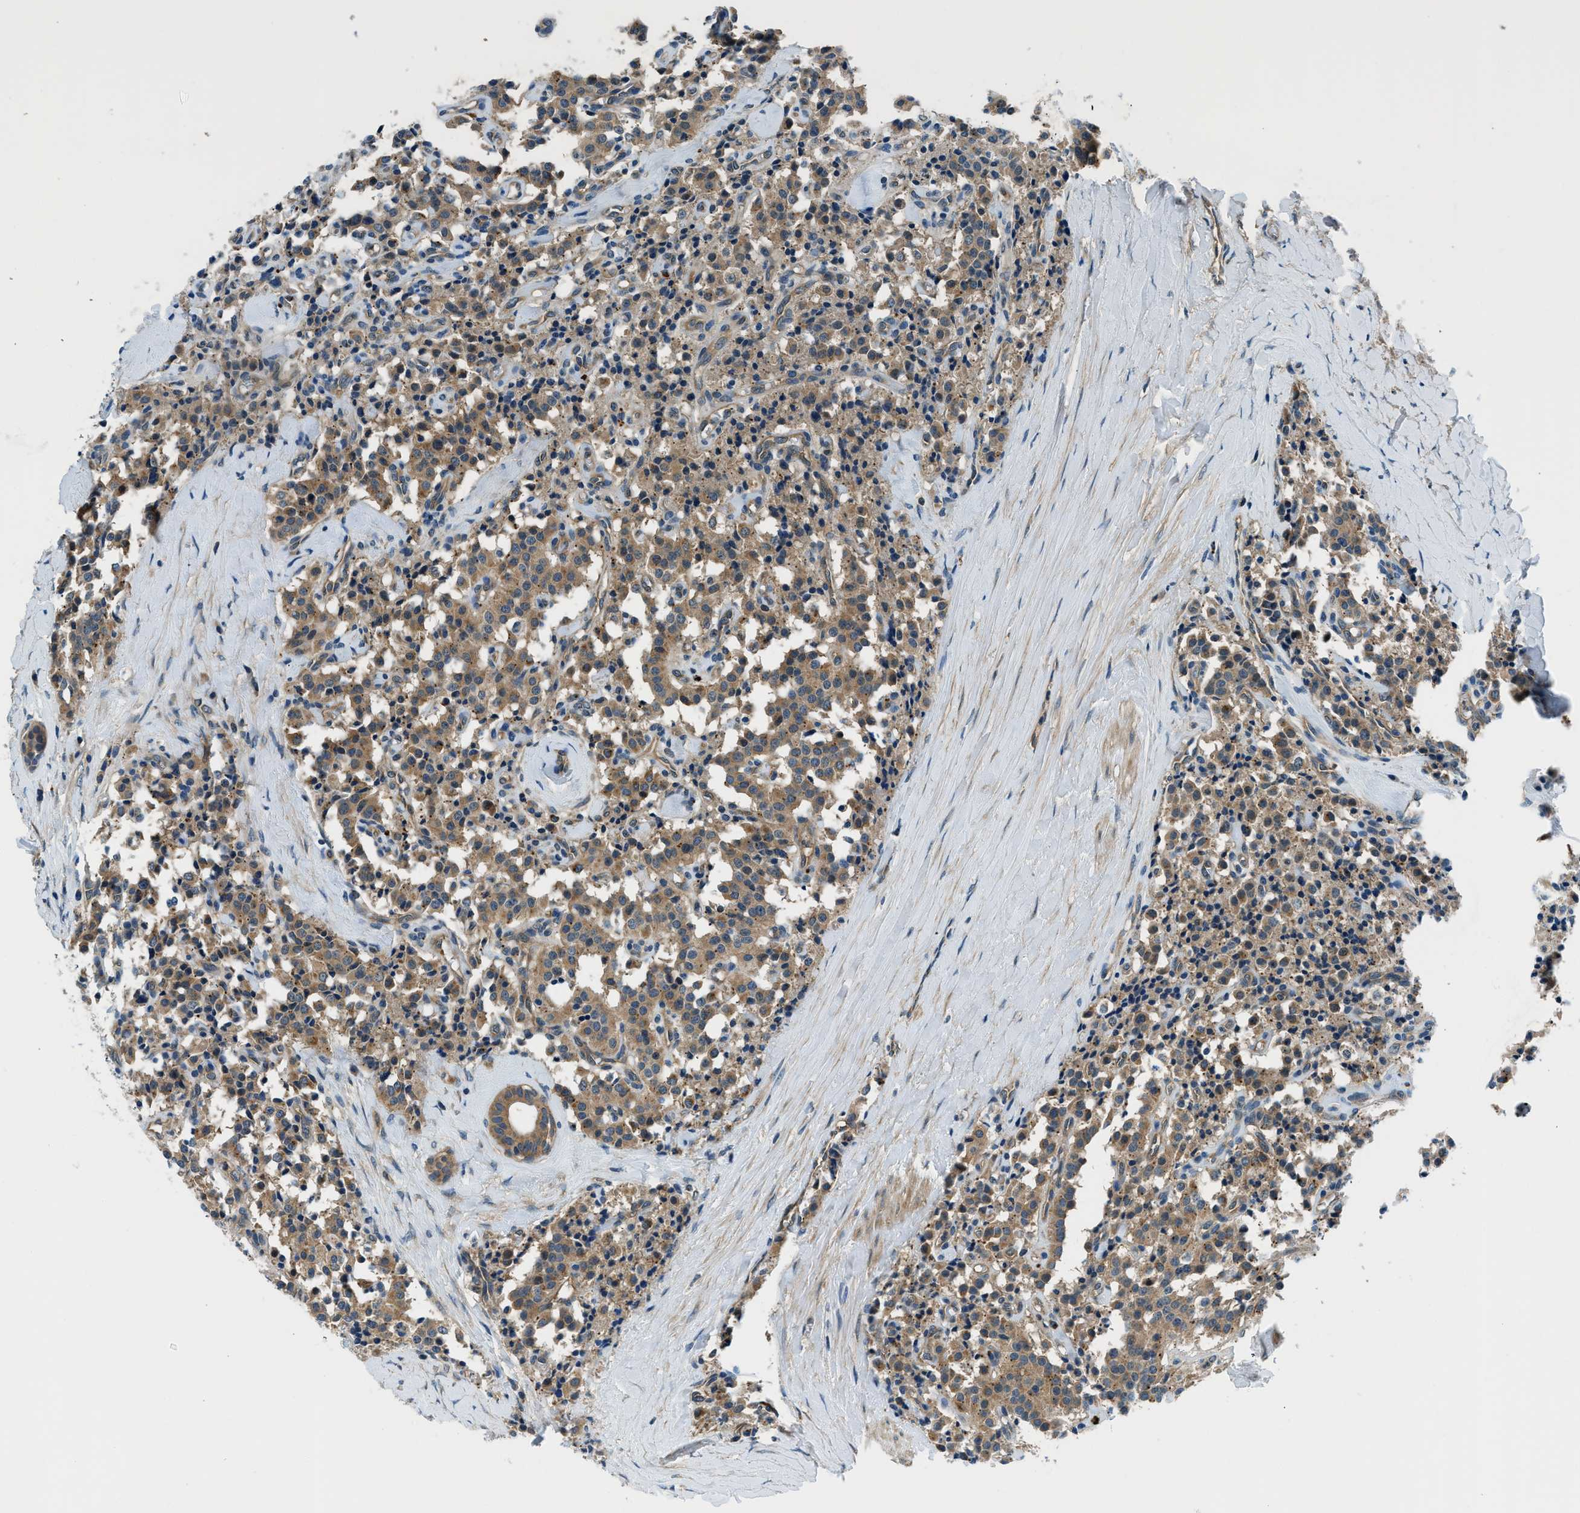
{"staining": {"intensity": "moderate", "quantity": ">75%", "location": "cytoplasmic/membranous"}, "tissue": "carcinoid", "cell_type": "Tumor cells", "image_type": "cancer", "snomed": [{"axis": "morphology", "description": "Carcinoid, malignant, NOS"}, {"axis": "topography", "description": "Lung"}], "caption": "A histopathology image showing moderate cytoplasmic/membranous expression in approximately >75% of tumor cells in carcinoid (malignant), as visualized by brown immunohistochemical staining.", "gene": "SLC19A2", "patient": {"sex": "male", "age": 30}}